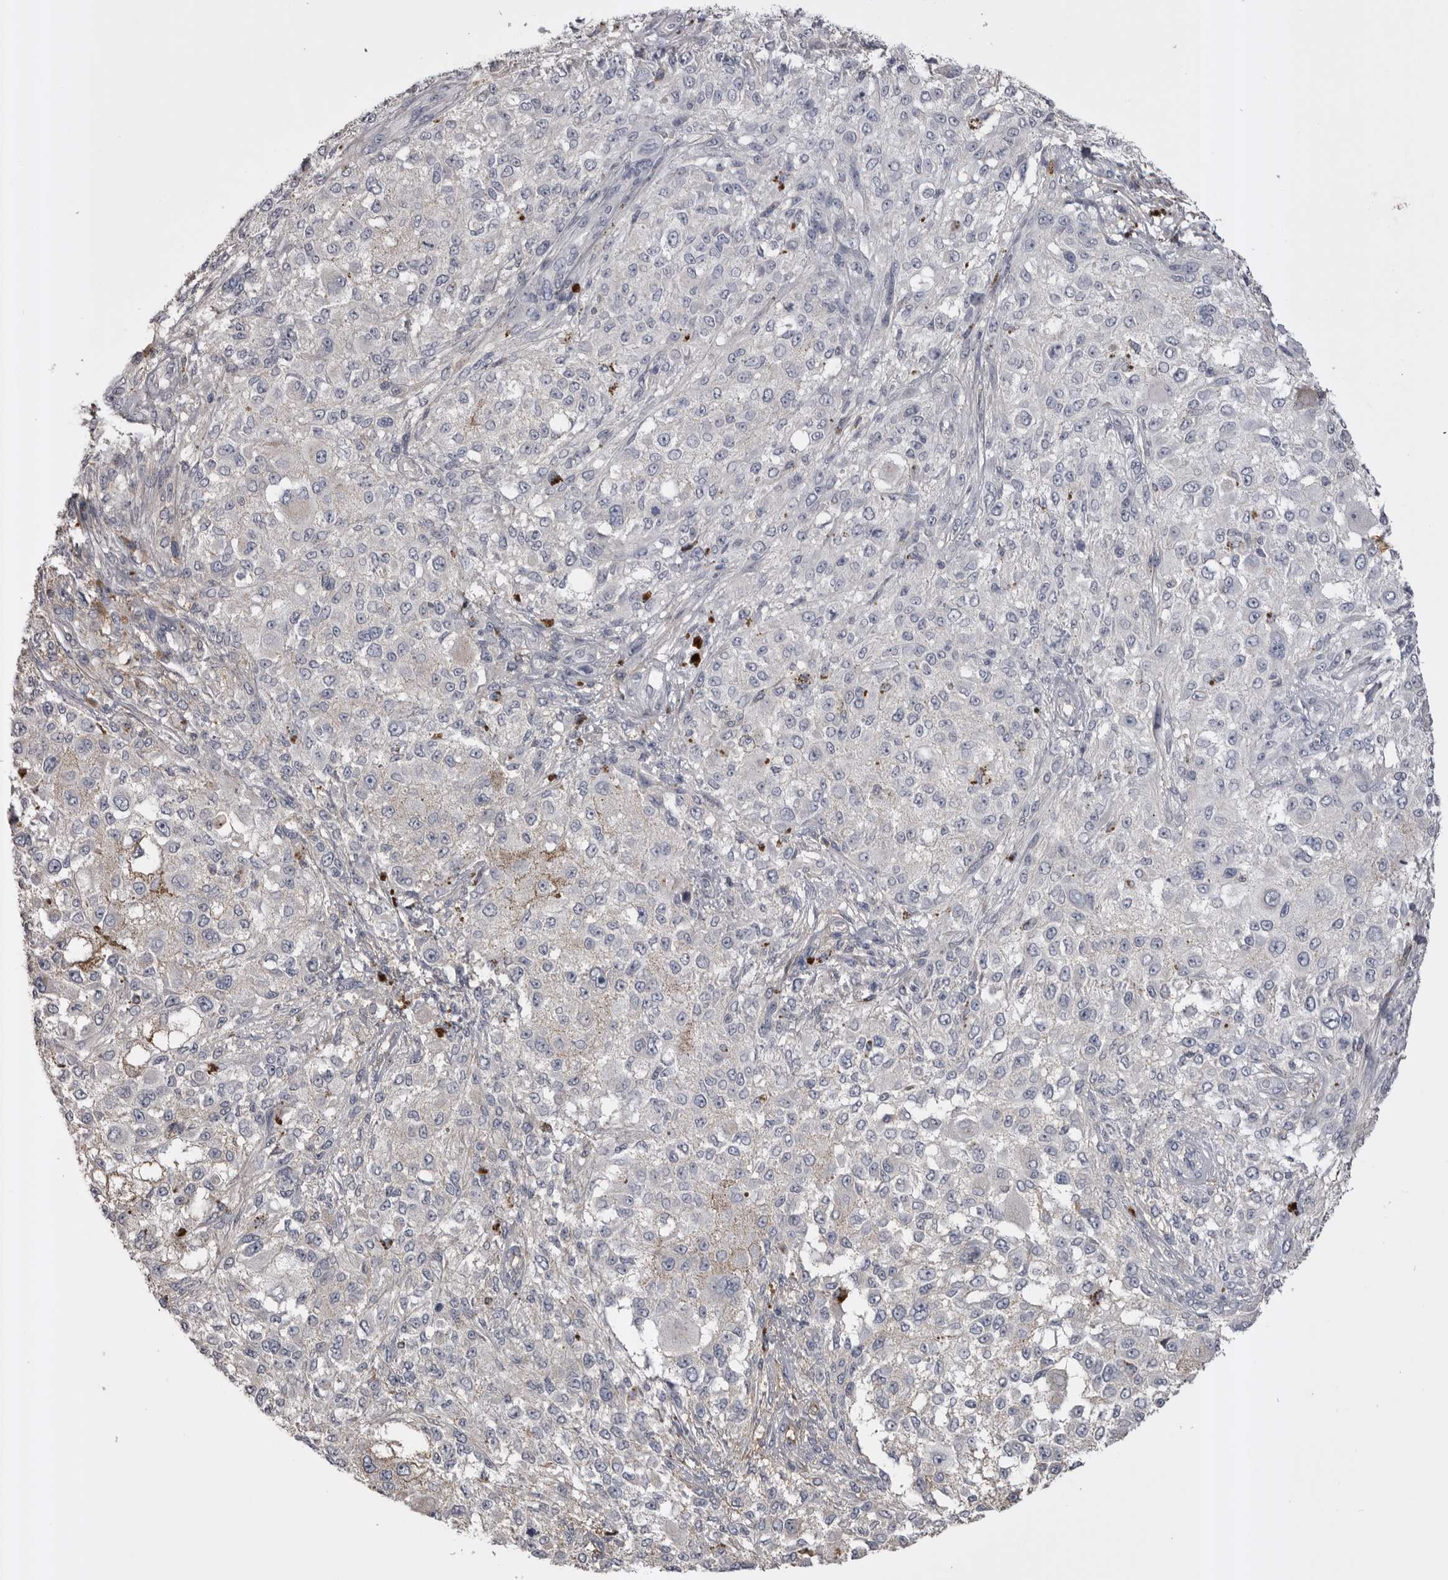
{"staining": {"intensity": "negative", "quantity": "none", "location": "none"}, "tissue": "melanoma", "cell_type": "Tumor cells", "image_type": "cancer", "snomed": [{"axis": "morphology", "description": "Necrosis, NOS"}, {"axis": "morphology", "description": "Malignant melanoma, NOS"}, {"axis": "topography", "description": "Skin"}], "caption": "A high-resolution histopathology image shows immunohistochemistry staining of melanoma, which shows no significant positivity in tumor cells.", "gene": "AHSG", "patient": {"sex": "female", "age": 87}}